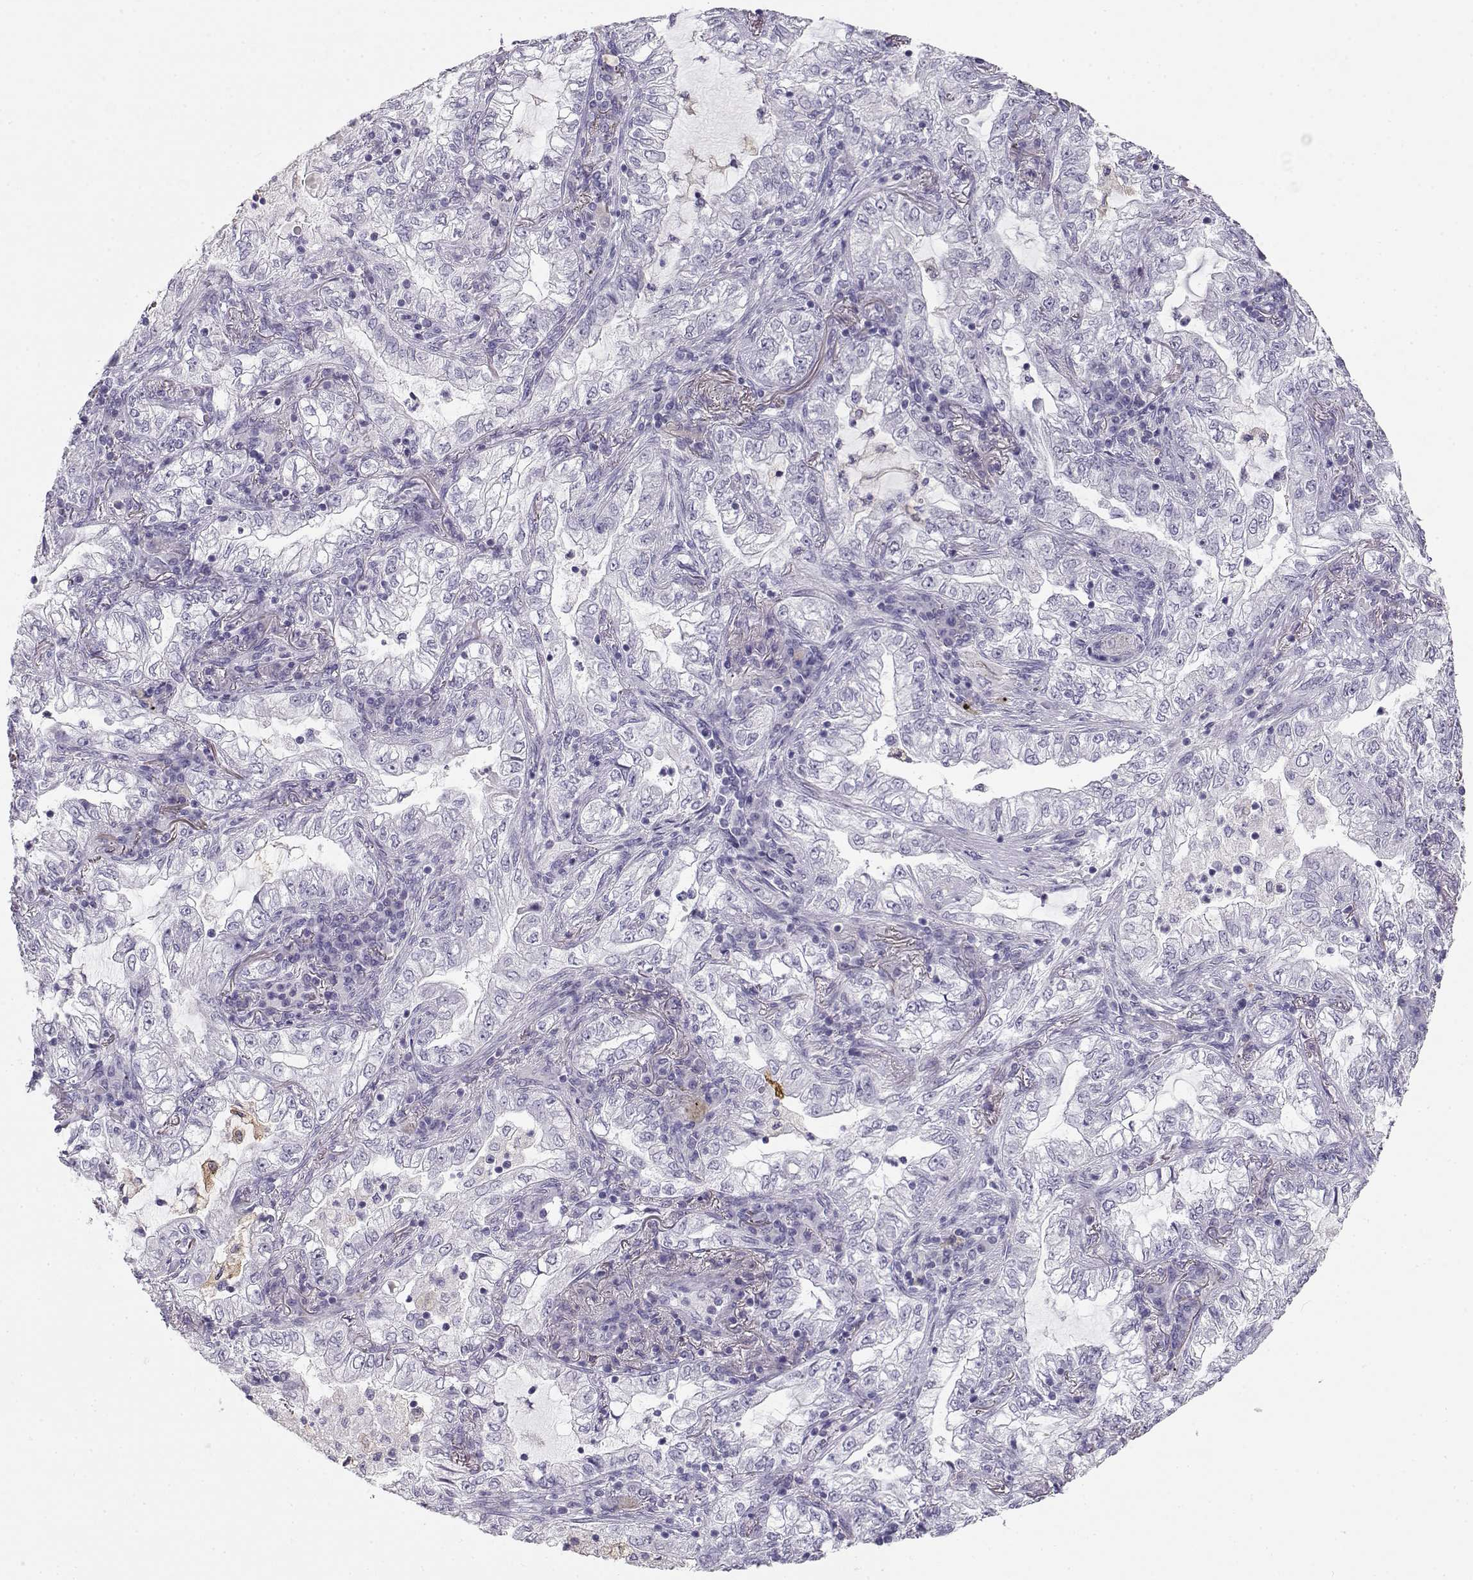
{"staining": {"intensity": "negative", "quantity": "none", "location": "none"}, "tissue": "lung cancer", "cell_type": "Tumor cells", "image_type": "cancer", "snomed": [{"axis": "morphology", "description": "Adenocarcinoma, NOS"}, {"axis": "topography", "description": "Lung"}], "caption": "Immunohistochemical staining of human adenocarcinoma (lung) exhibits no significant positivity in tumor cells.", "gene": "NUTM1", "patient": {"sex": "female", "age": 73}}